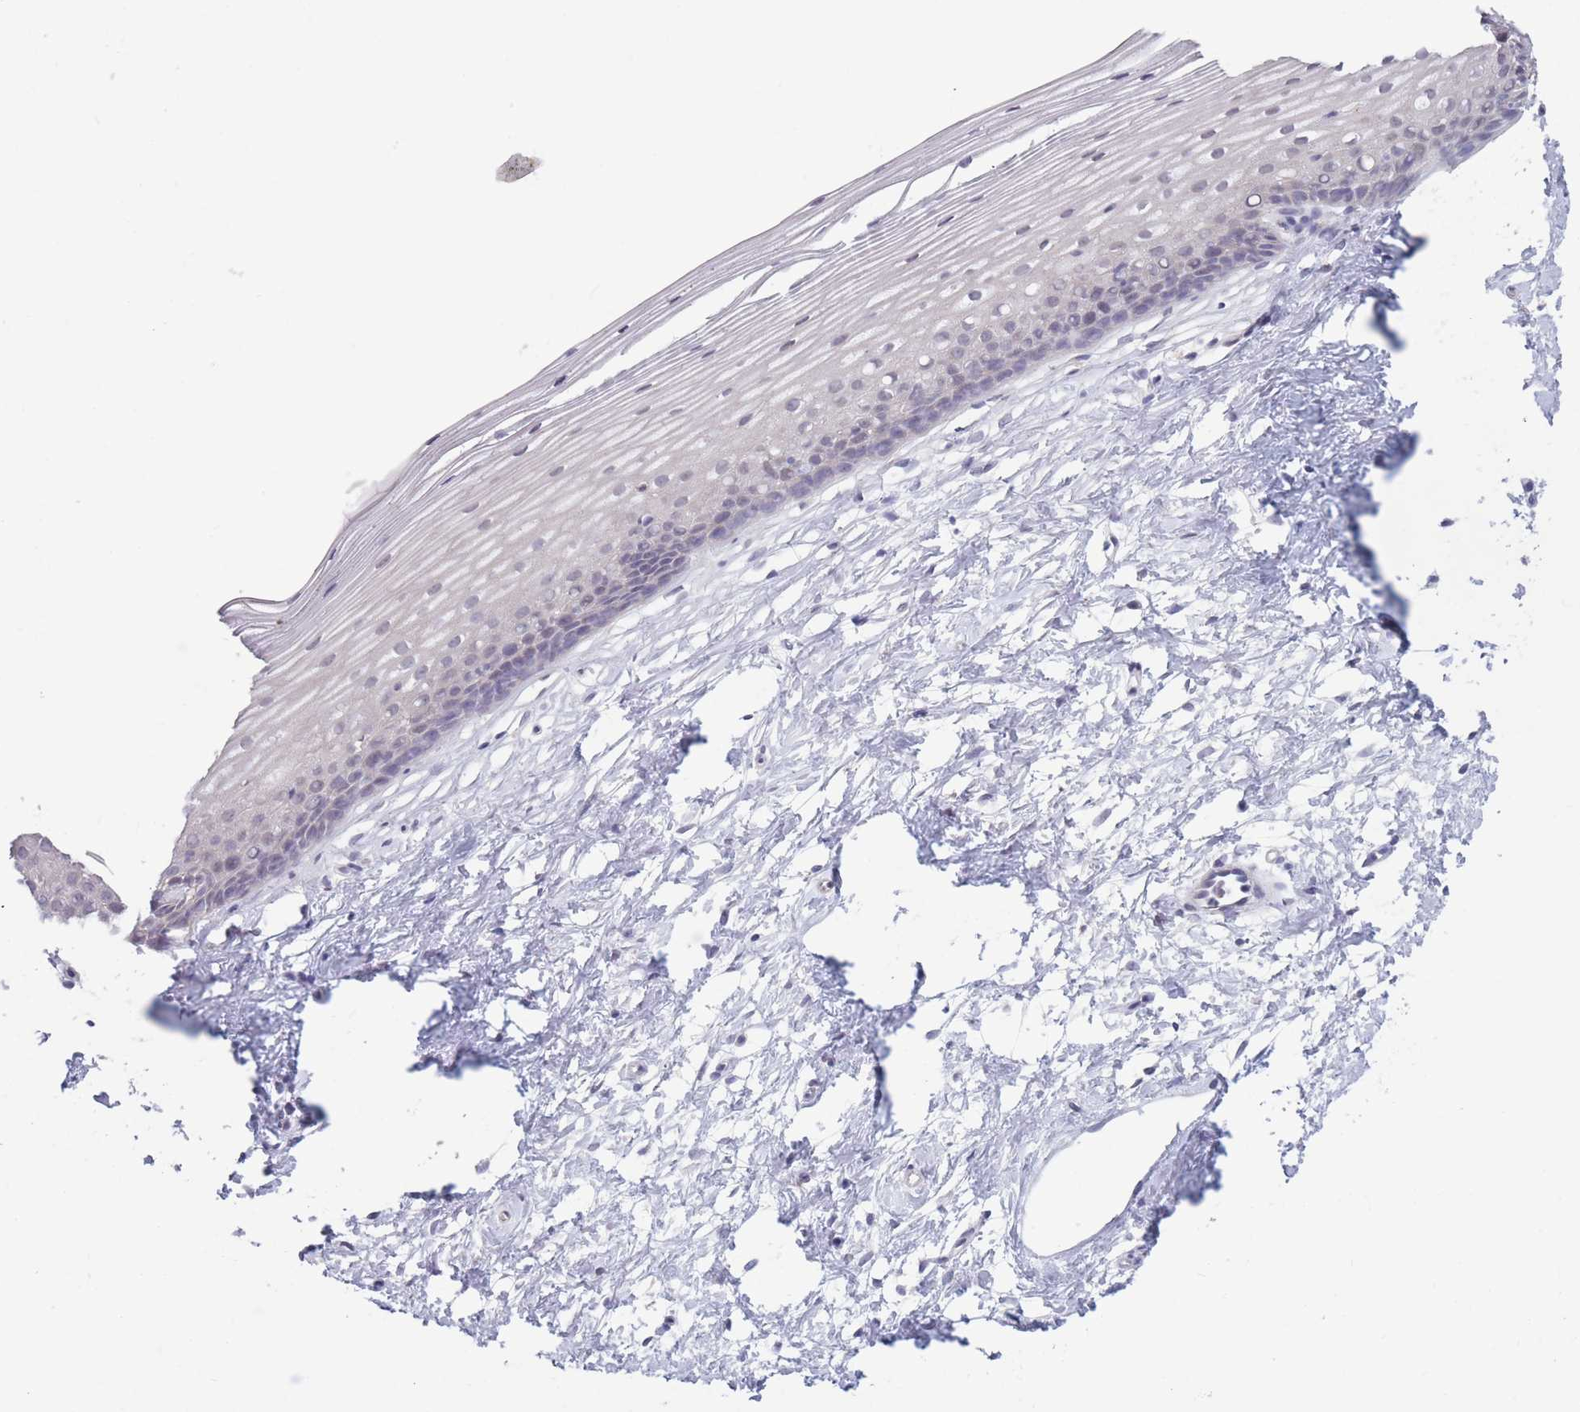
{"staining": {"intensity": "negative", "quantity": "none", "location": "none"}, "tissue": "cervix", "cell_type": "Glandular cells", "image_type": "normal", "snomed": [{"axis": "morphology", "description": "Normal tissue, NOS"}, {"axis": "topography", "description": "Cervix"}], "caption": "A high-resolution photomicrograph shows IHC staining of unremarkable cervix, which demonstrates no significant staining in glandular cells. Nuclei are stained in blue.", "gene": "PODXL", "patient": {"sex": "female", "age": 40}}